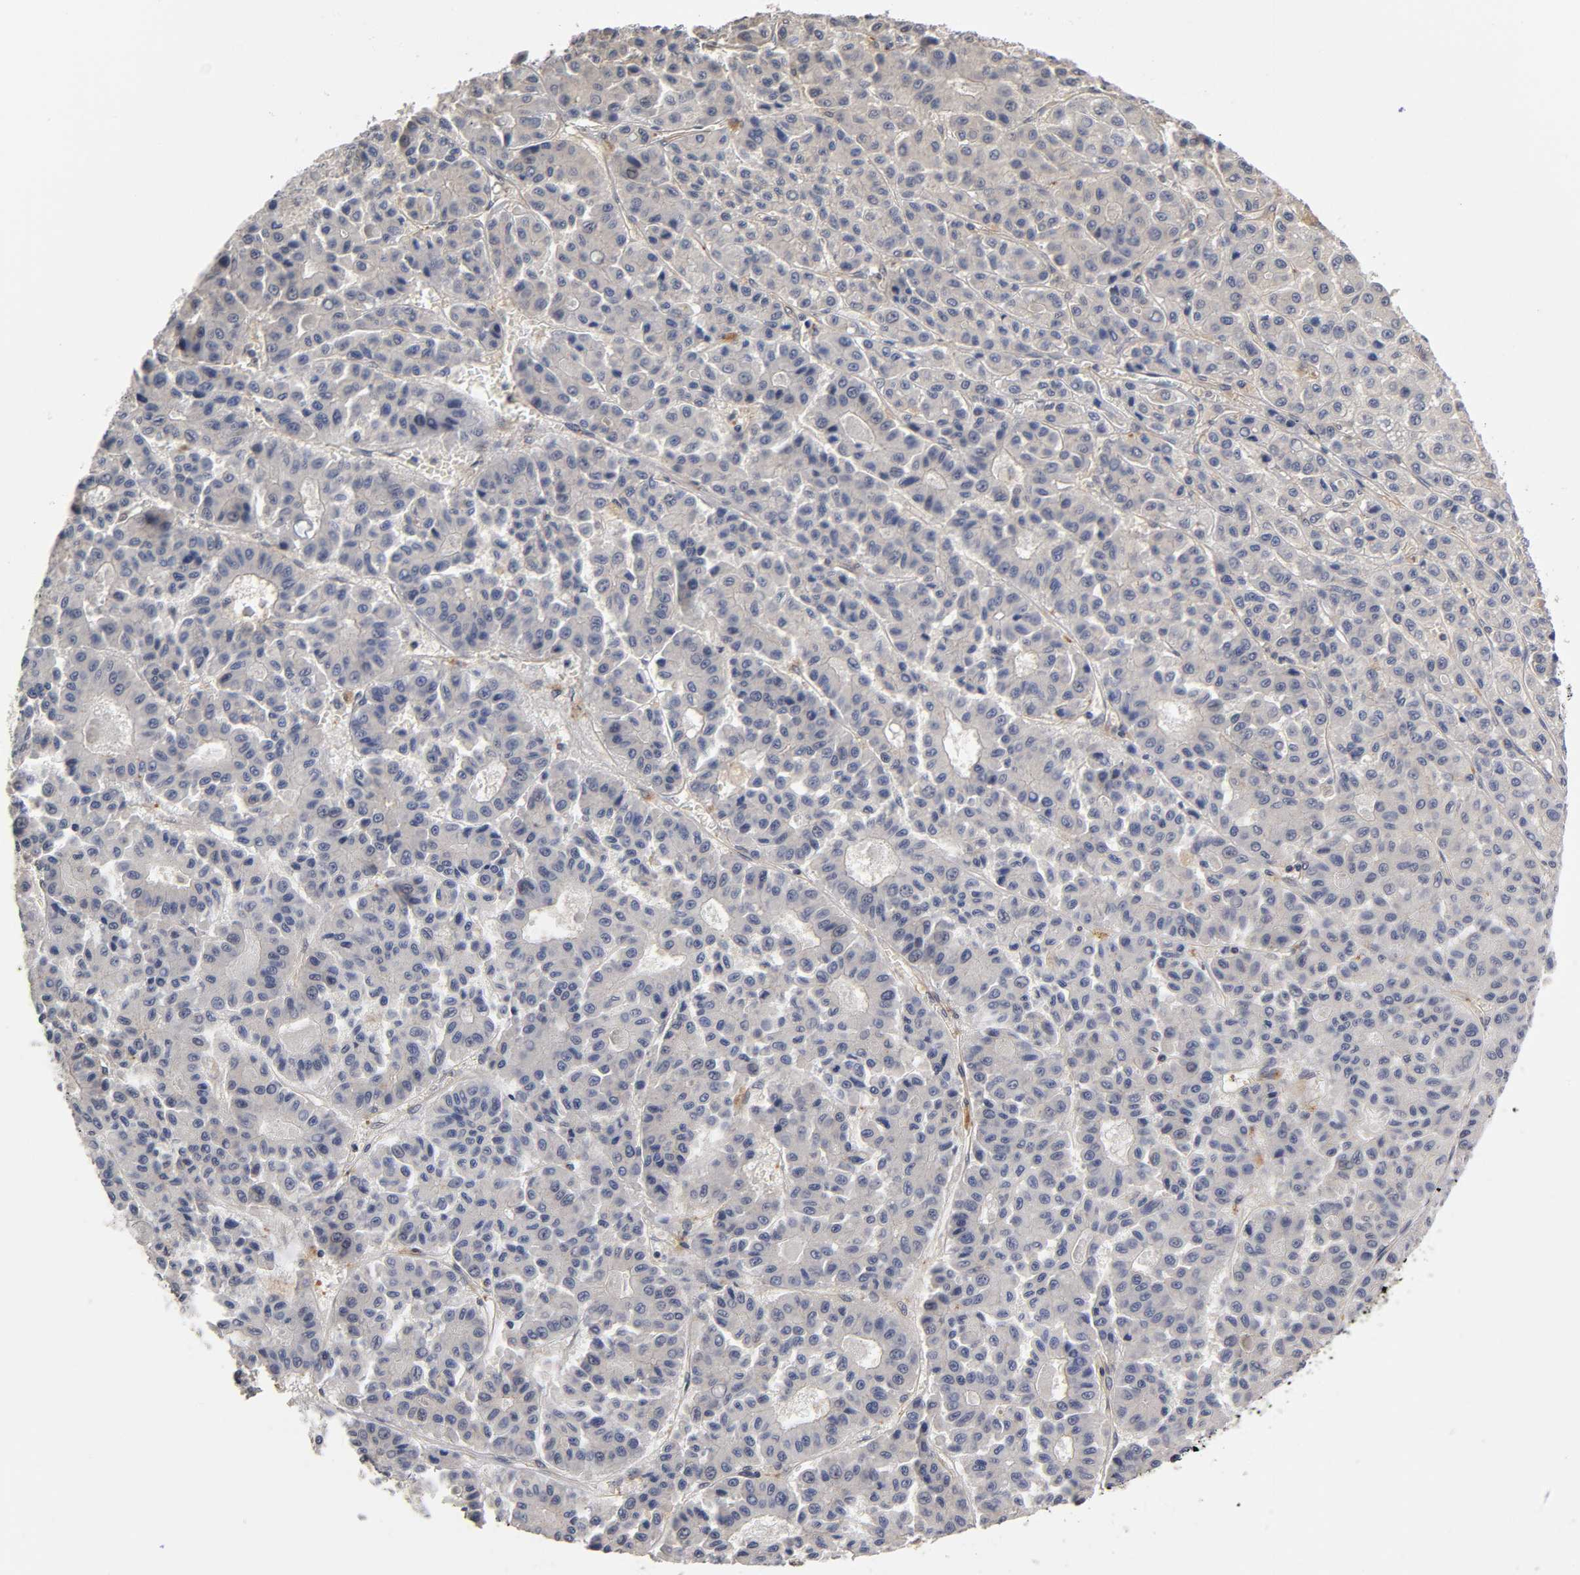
{"staining": {"intensity": "negative", "quantity": "none", "location": "none"}, "tissue": "liver cancer", "cell_type": "Tumor cells", "image_type": "cancer", "snomed": [{"axis": "morphology", "description": "Carcinoma, Hepatocellular, NOS"}, {"axis": "topography", "description": "Liver"}], "caption": "Tumor cells show no significant positivity in liver hepatocellular carcinoma.", "gene": "PDE5A", "patient": {"sex": "male", "age": 70}}